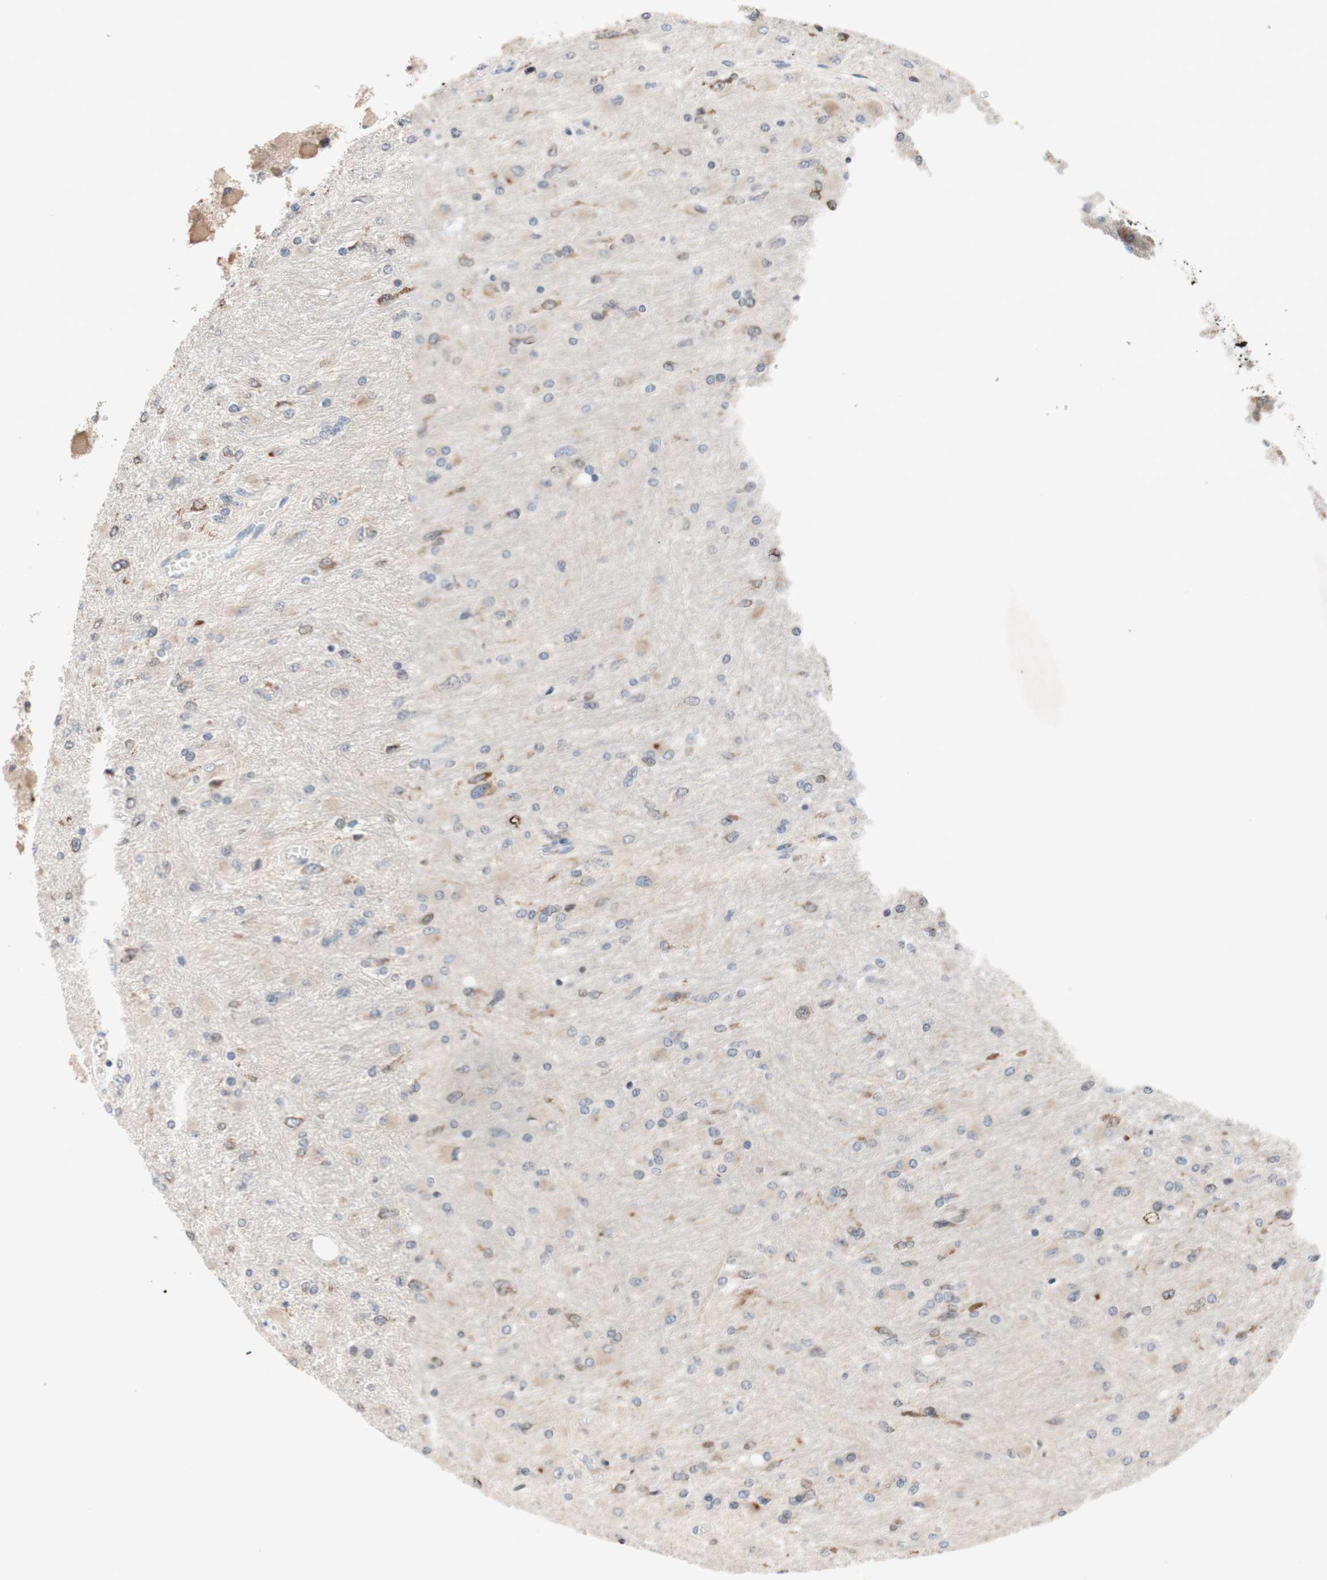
{"staining": {"intensity": "weak", "quantity": "<25%", "location": "cytoplasmic/membranous"}, "tissue": "glioma", "cell_type": "Tumor cells", "image_type": "cancer", "snomed": [{"axis": "morphology", "description": "Glioma, malignant, High grade"}, {"axis": "topography", "description": "Cerebral cortex"}], "caption": "DAB (3,3'-diaminobenzidine) immunohistochemical staining of glioma reveals no significant positivity in tumor cells. (DAB (3,3'-diaminobenzidine) immunohistochemistry (IHC), high magnification).", "gene": "CD55", "patient": {"sex": "female", "age": 36}}